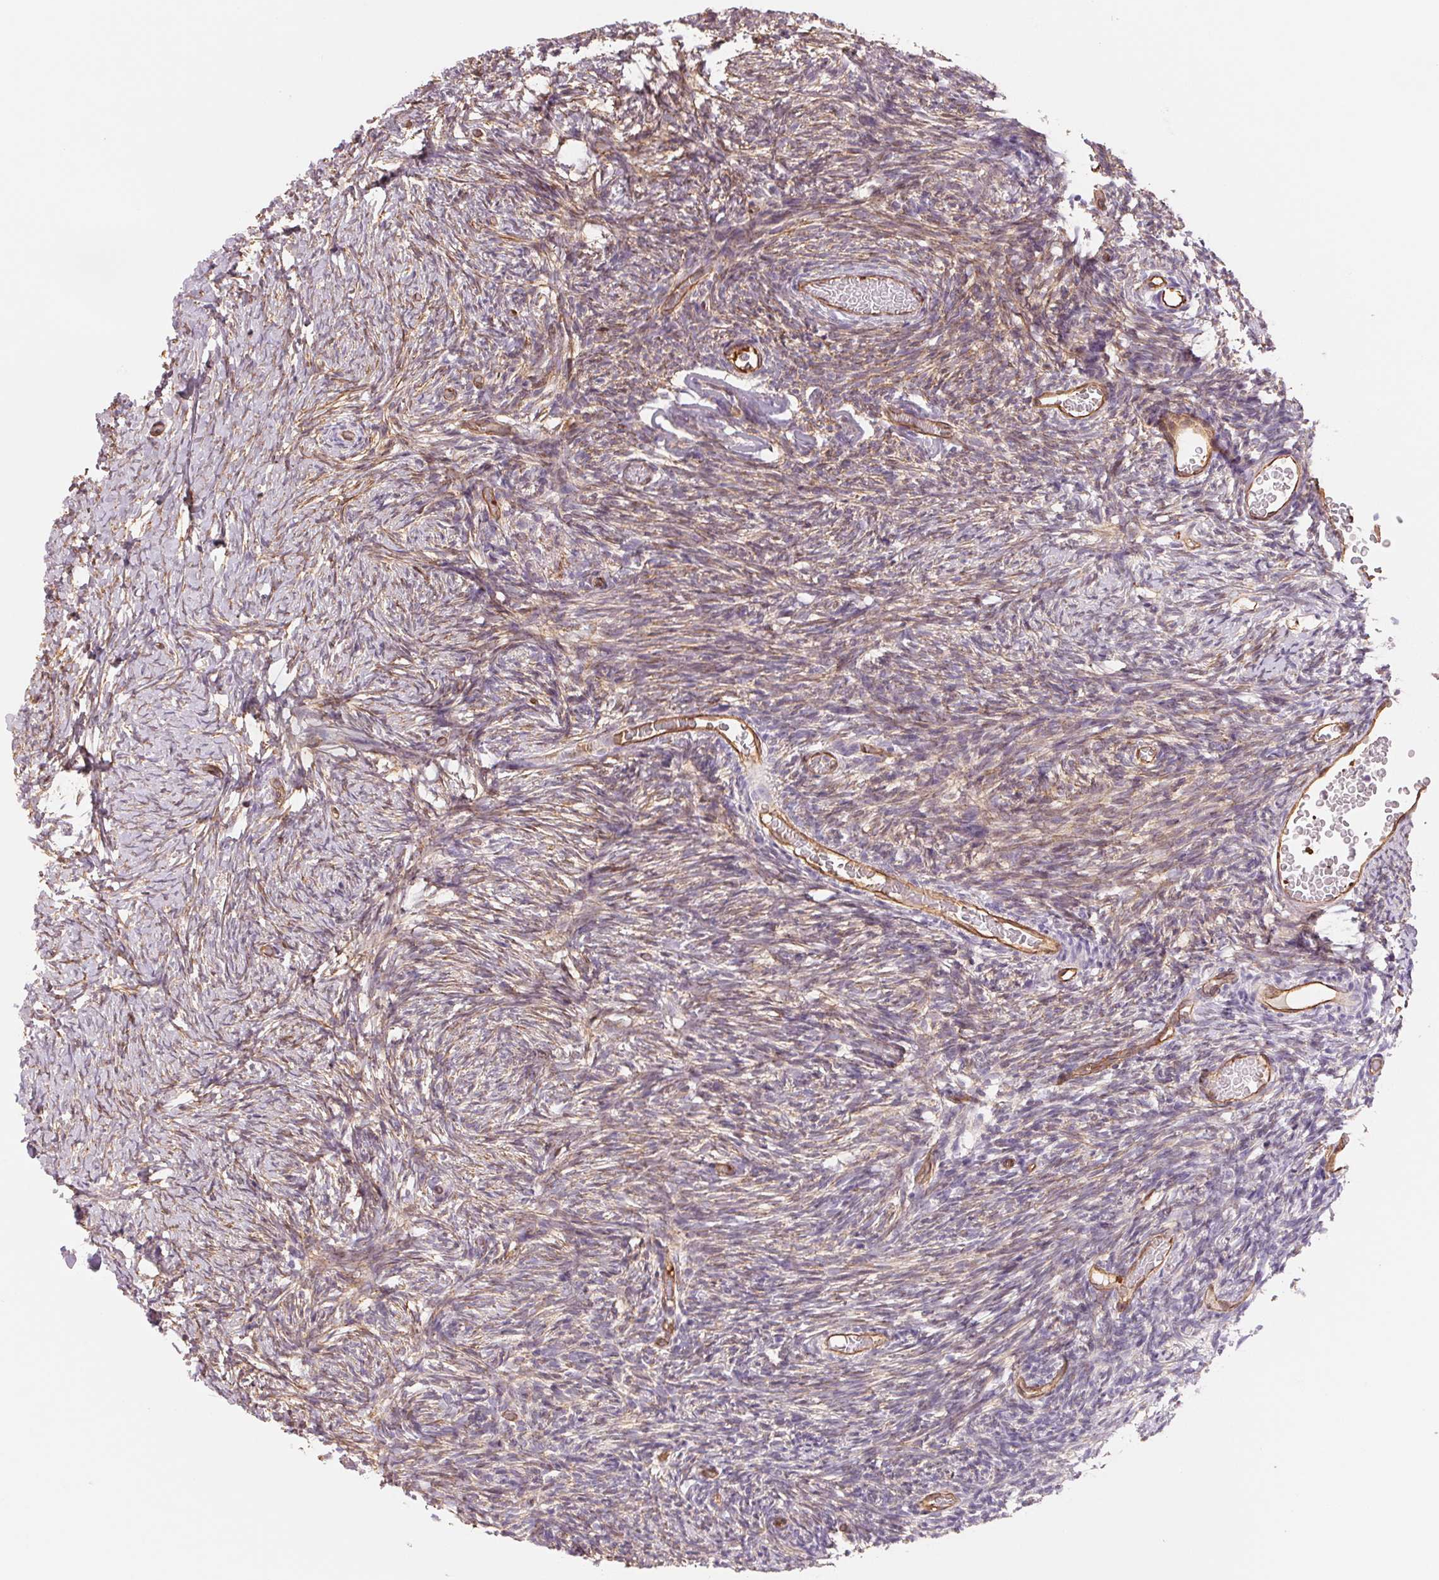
{"staining": {"intensity": "weak", "quantity": "25%-75%", "location": "cytoplasmic/membranous"}, "tissue": "ovary", "cell_type": "Follicle cells", "image_type": "normal", "snomed": [{"axis": "morphology", "description": "Normal tissue, NOS"}, {"axis": "topography", "description": "Ovary"}], "caption": "A low amount of weak cytoplasmic/membranous expression is seen in approximately 25%-75% of follicle cells in unremarkable ovary.", "gene": "ANKRD13B", "patient": {"sex": "female", "age": 39}}